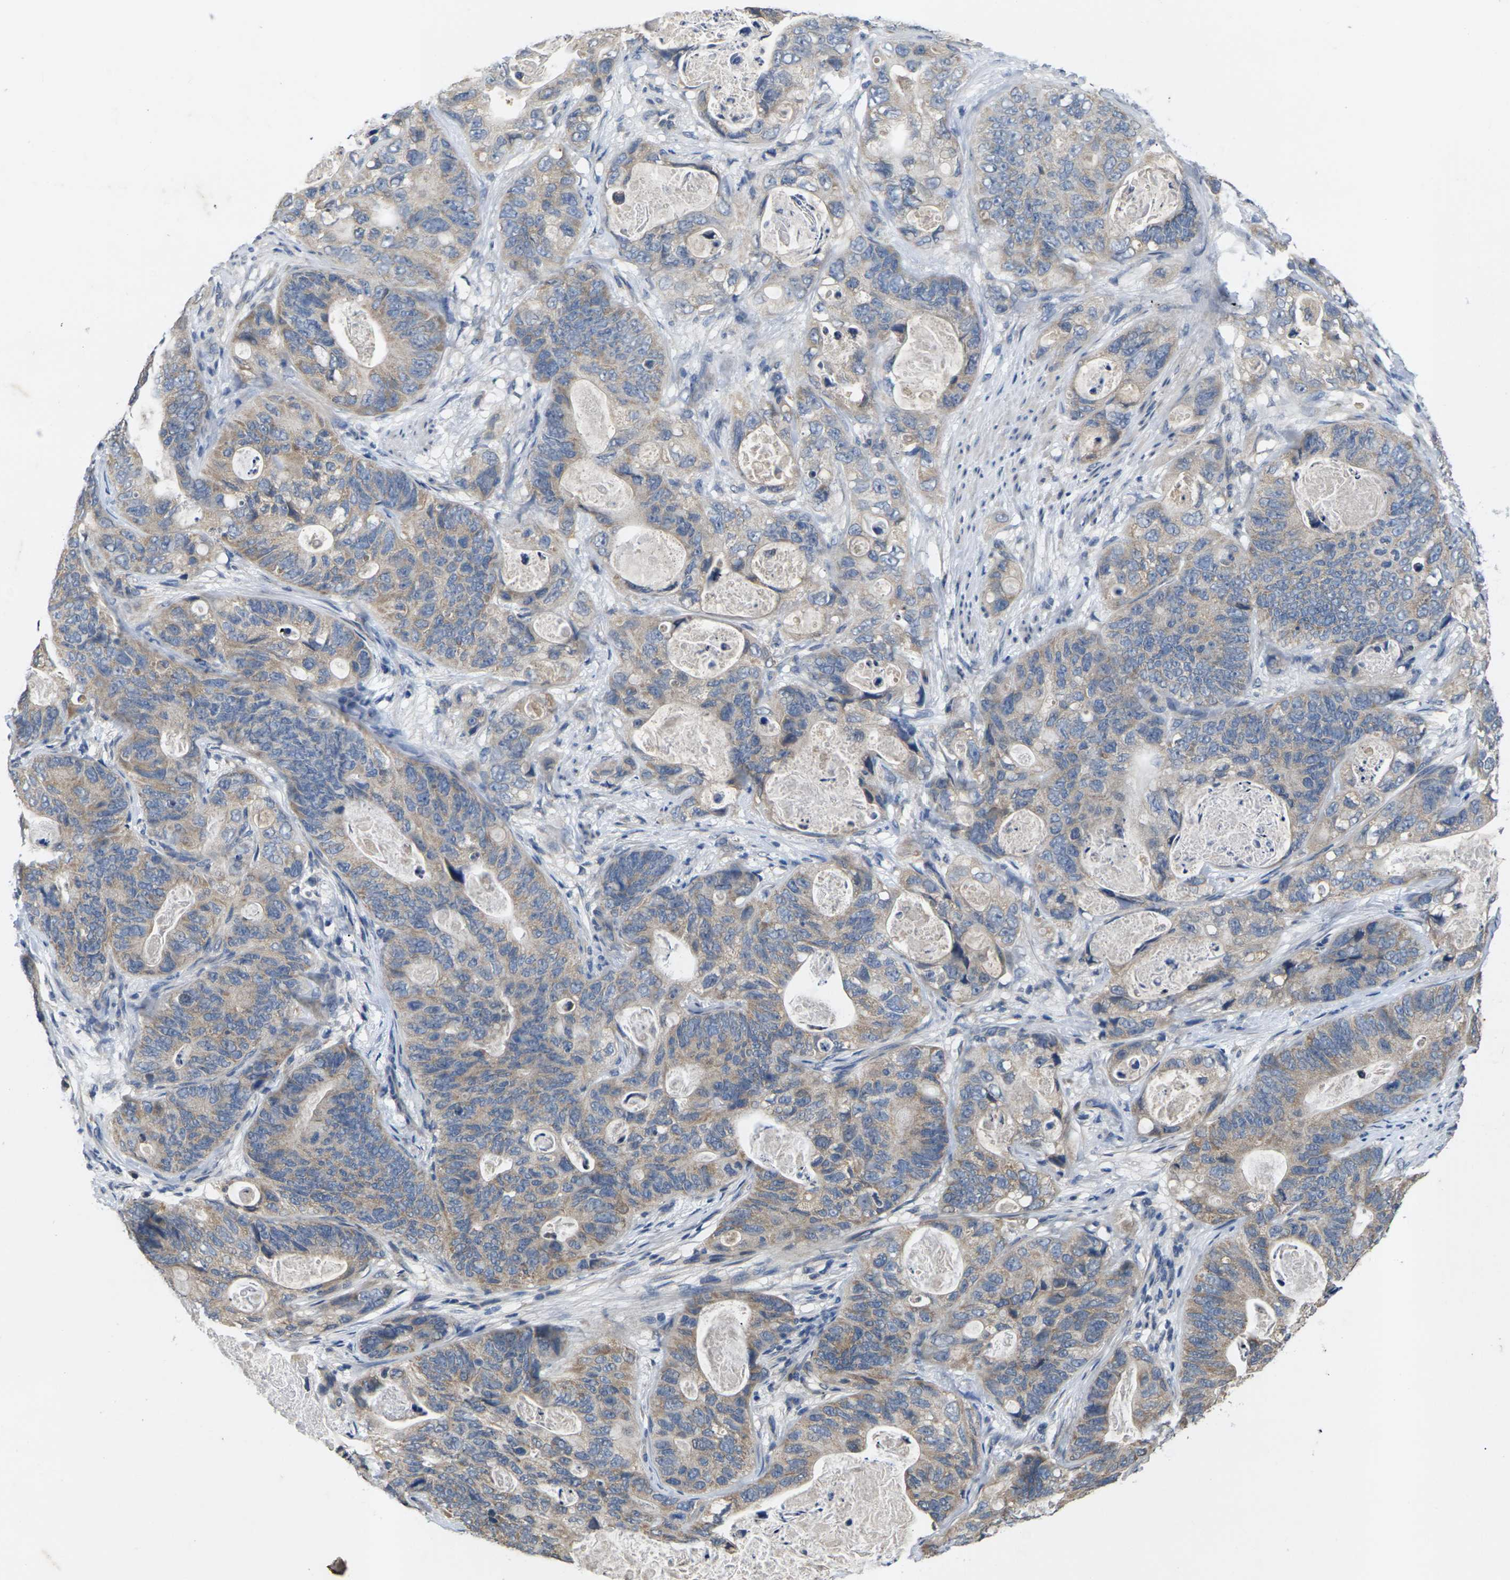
{"staining": {"intensity": "weak", "quantity": ">75%", "location": "cytoplasmic/membranous"}, "tissue": "stomach cancer", "cell_type": "Tumor cells", "image_type": "cancer", "snomed": [{"axis": "morphology", "description": "Adenocarcinoma, NOS"}, {"axis": "topography", "description": "Stomach"}], "caption": "A high-resolution photomicrograph shows immunohistochemistry staining of stomach cancer (adenocarcinoma), which displays weak cytoplasmic/membranous staining in about >75% of tumor cells.", "gene": "SLC2A2", "patient": {"sex": "female", "age": 89}}